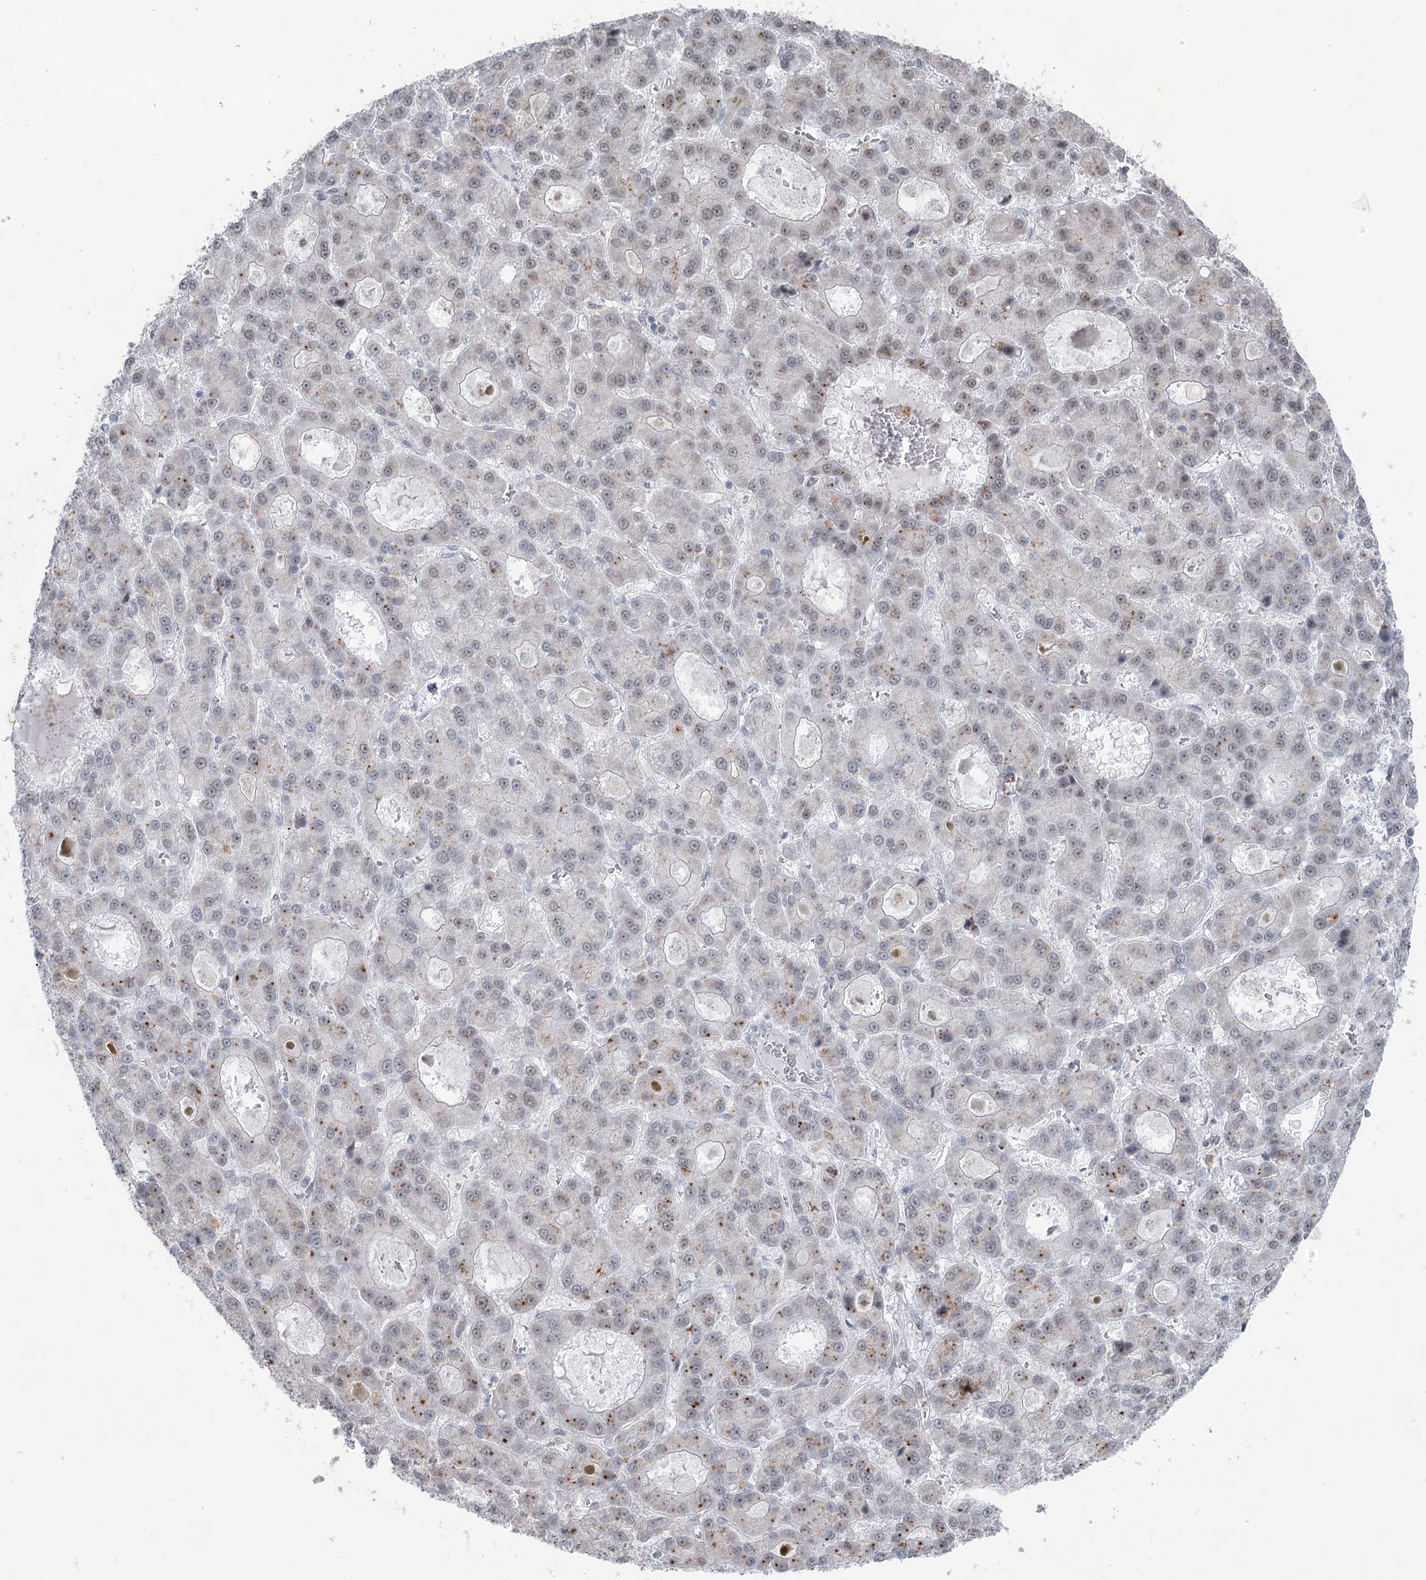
{"staining": {"intensity": "weak", "quantity": "<25%", "location": "nuclear"}, "tissue": "liver cancer", "cell_type": "Tumor cells", "image_type": "cancer", "snomed": [{"axis": "morphology", "description": "Carcinoma, Hepatocellular, NOS"}, {"axis": "topography", "description": "Liver"}], "caption": "DAB (3,3'-diaminobenzidine) immunohistochemical staining of human liver cancer (hepatocellular carcinoma) shows no significant expression in tumor cells.", "gene": "MTG1", "patient": {"sex": "male", "age": 70}}